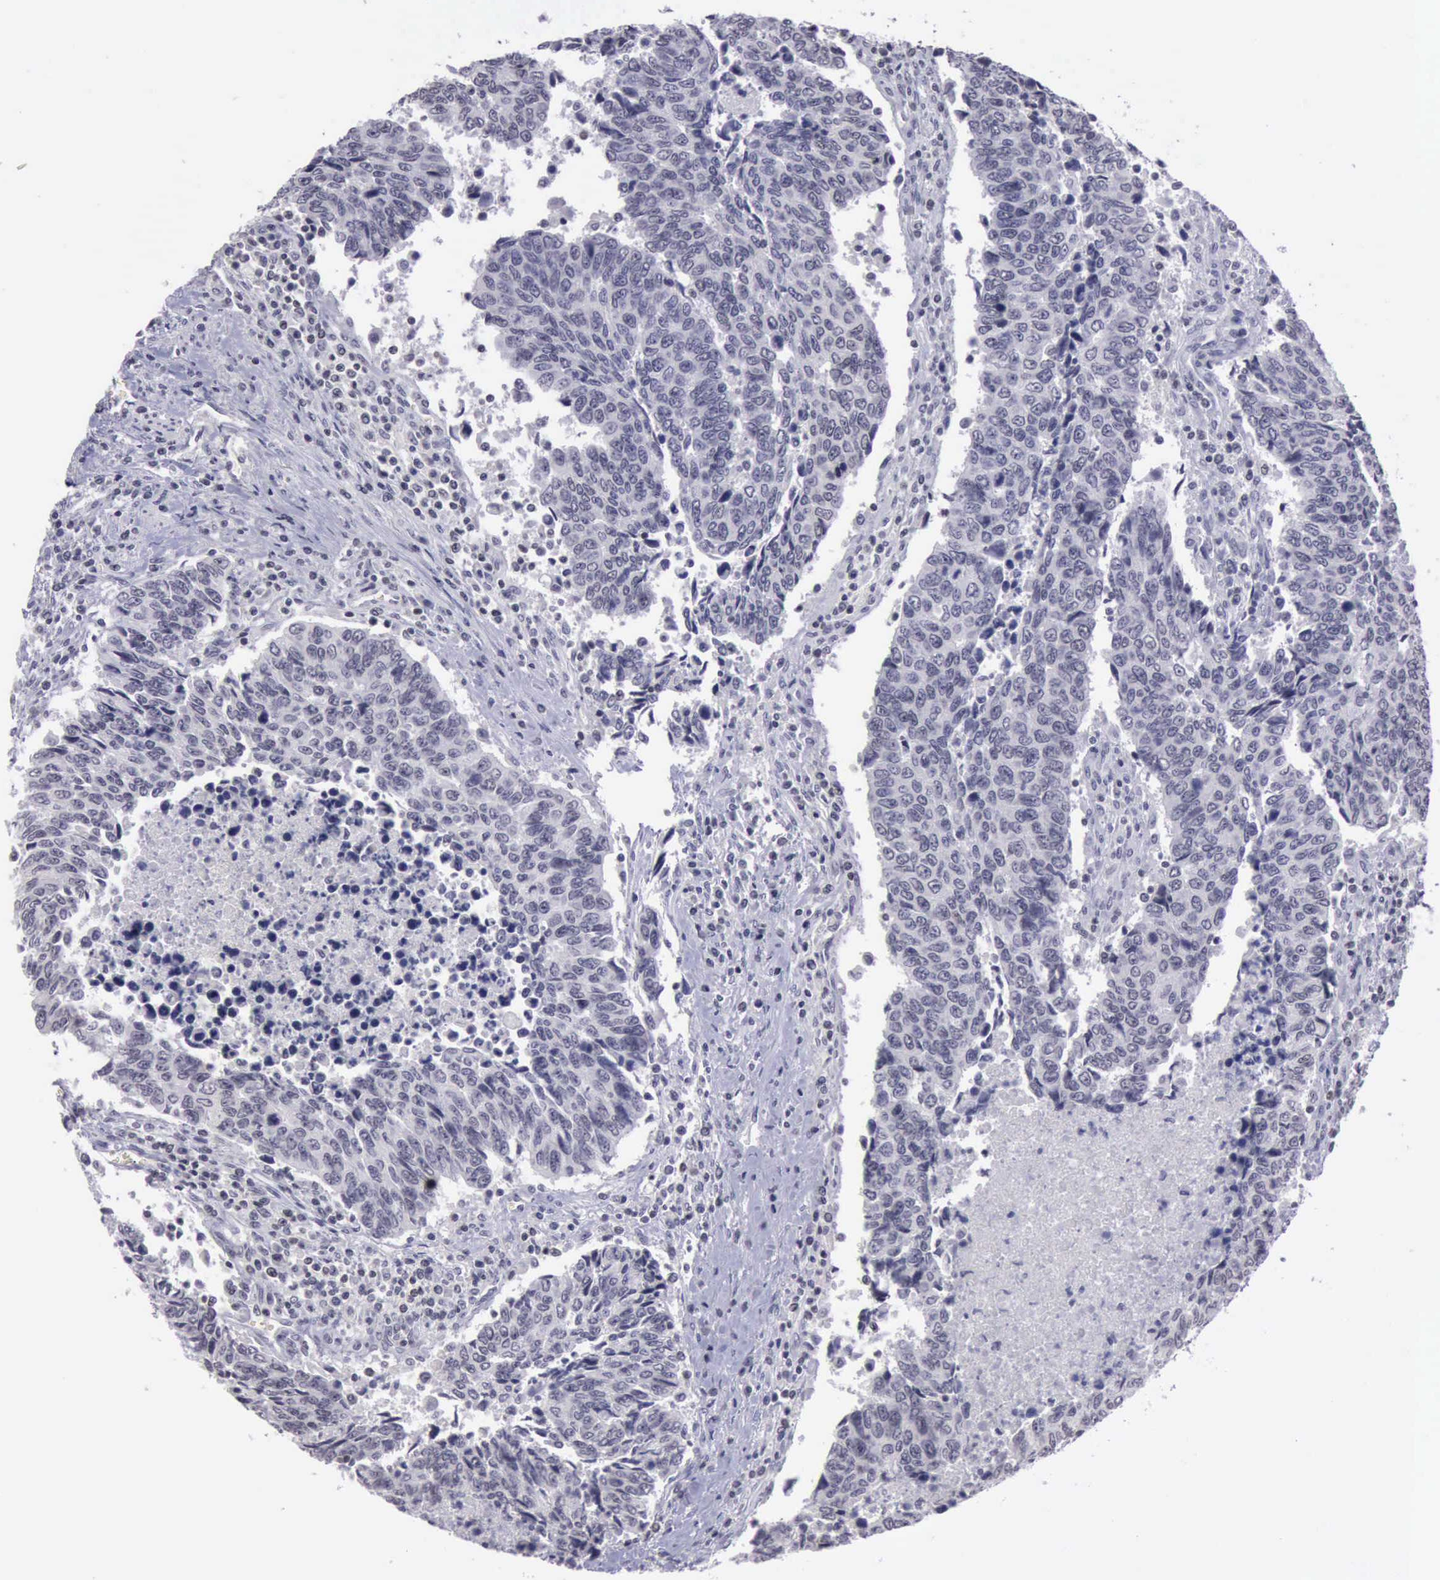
{"staining": {"intensity": "negative", "quantity": "none", "location": "none"}, "tissue": "urothelial cancer", "cell_type": "Tumor cells", "image_type": "cancer", "snomed": [{"axis": "morphology", "description": "Urothelial carcinoma, High grade"}, {"axis": "topography", "description": "Urinary bladder"}], "caption": "This is a histopathology image of IHC staining of urothelial carcinoma (high-grade), which shows no positivity in tumor cells.", "gene": "YY1", "patient": {"sex": "male", "age": 86}}